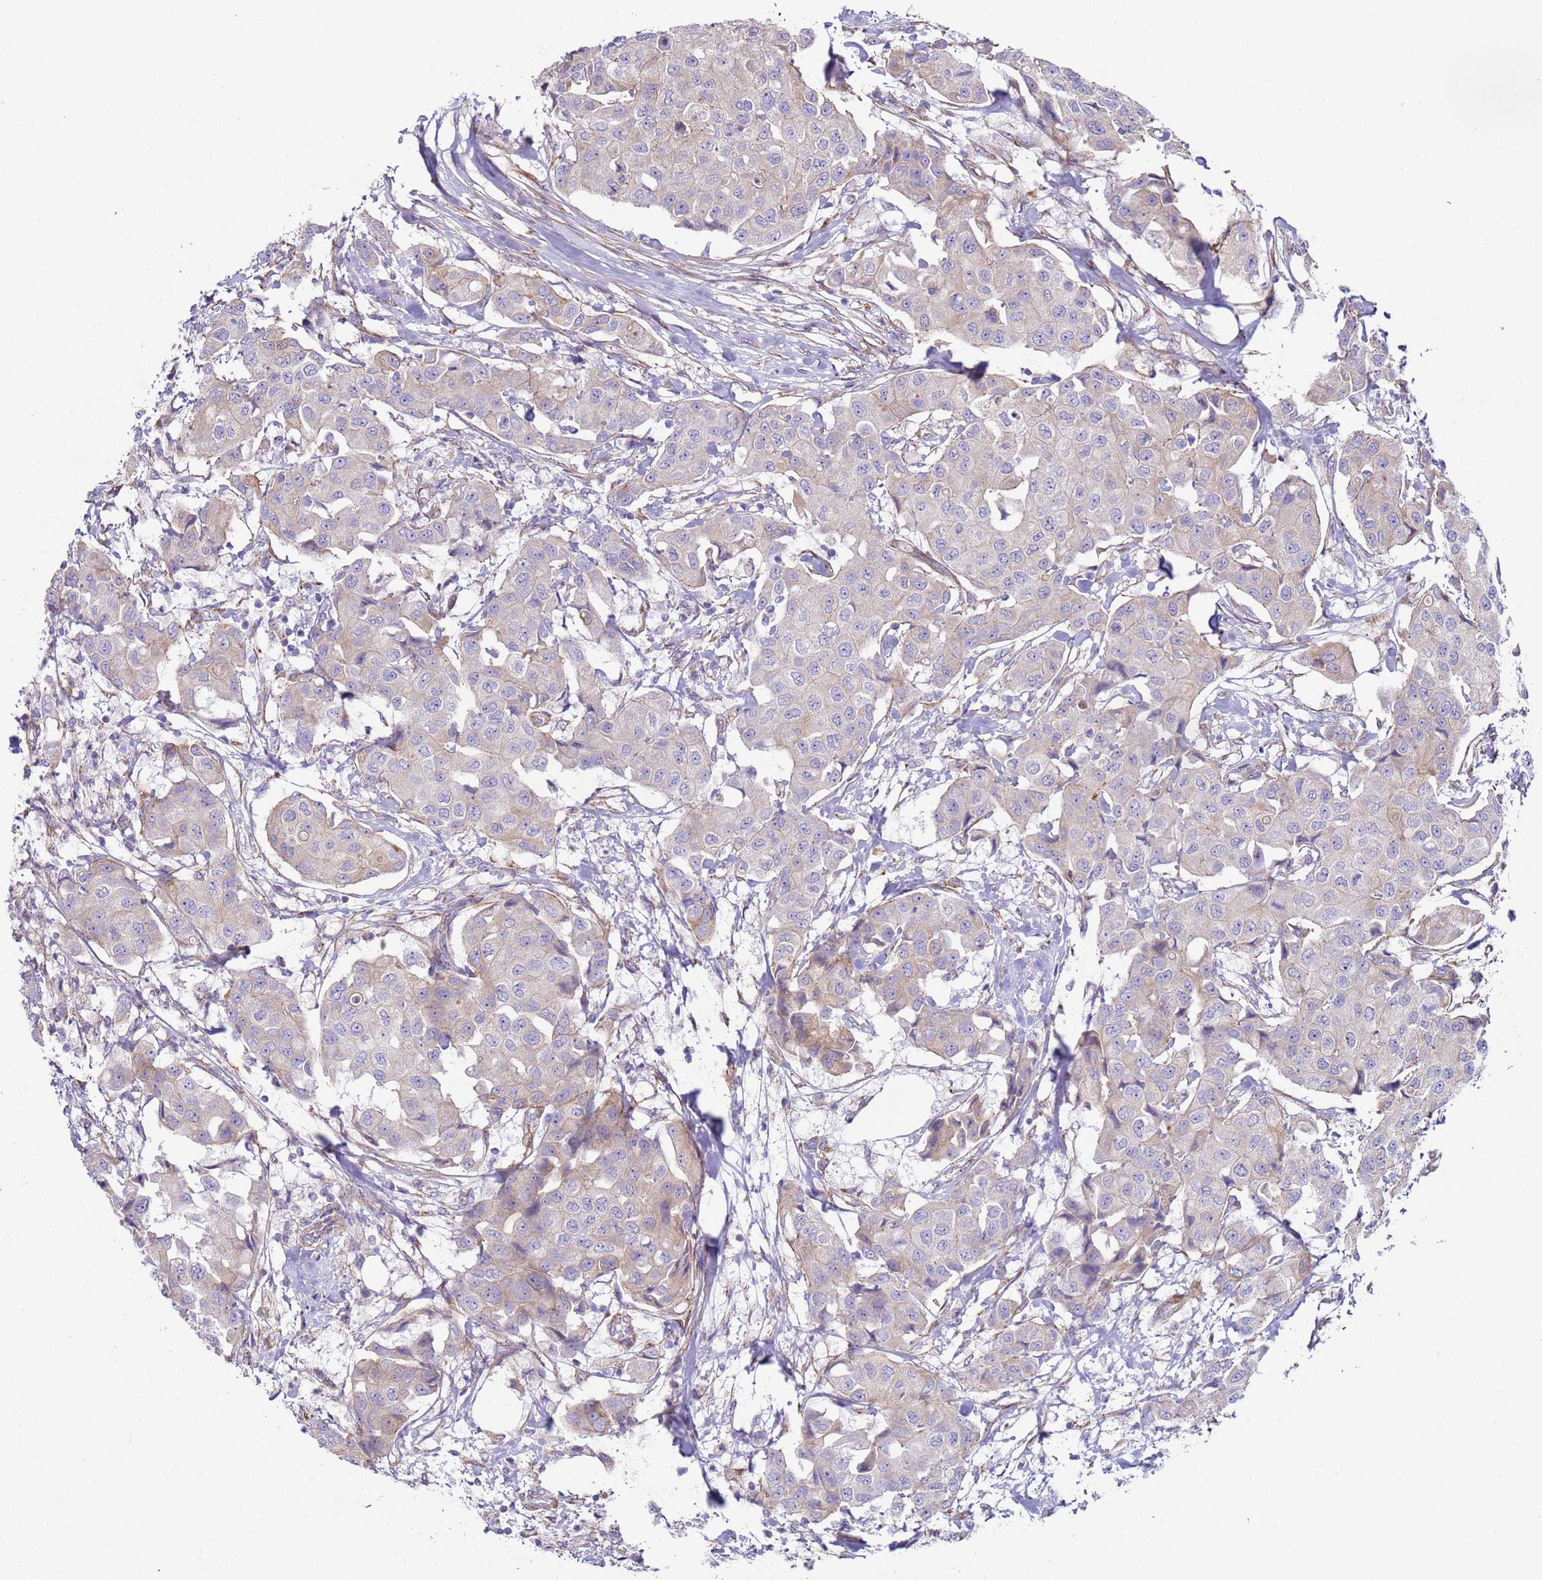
{"staining": {"intensity": "weak", "quantity": "<25%", "location": "cytoplasmic/membranous"}, "tissue": "breast cancer", "cell_type": "Tumor cells", "image_type": "cancer", "snomed": [{"axis": "morphology", "description": "Duct carcinoma"}, {"axis": "topography", "description": "Breast"}, {"axis": "topography", "description": "Lymph node"}], "caption": "Immunohistochemistry photomicrograph of human breast infiltrating ductal carcinoma stained for a protein (brown), which exhibits no positivity in tumor cells.", "gene": "HEATR1", "patient": {"sex": "female", "age": 80}}